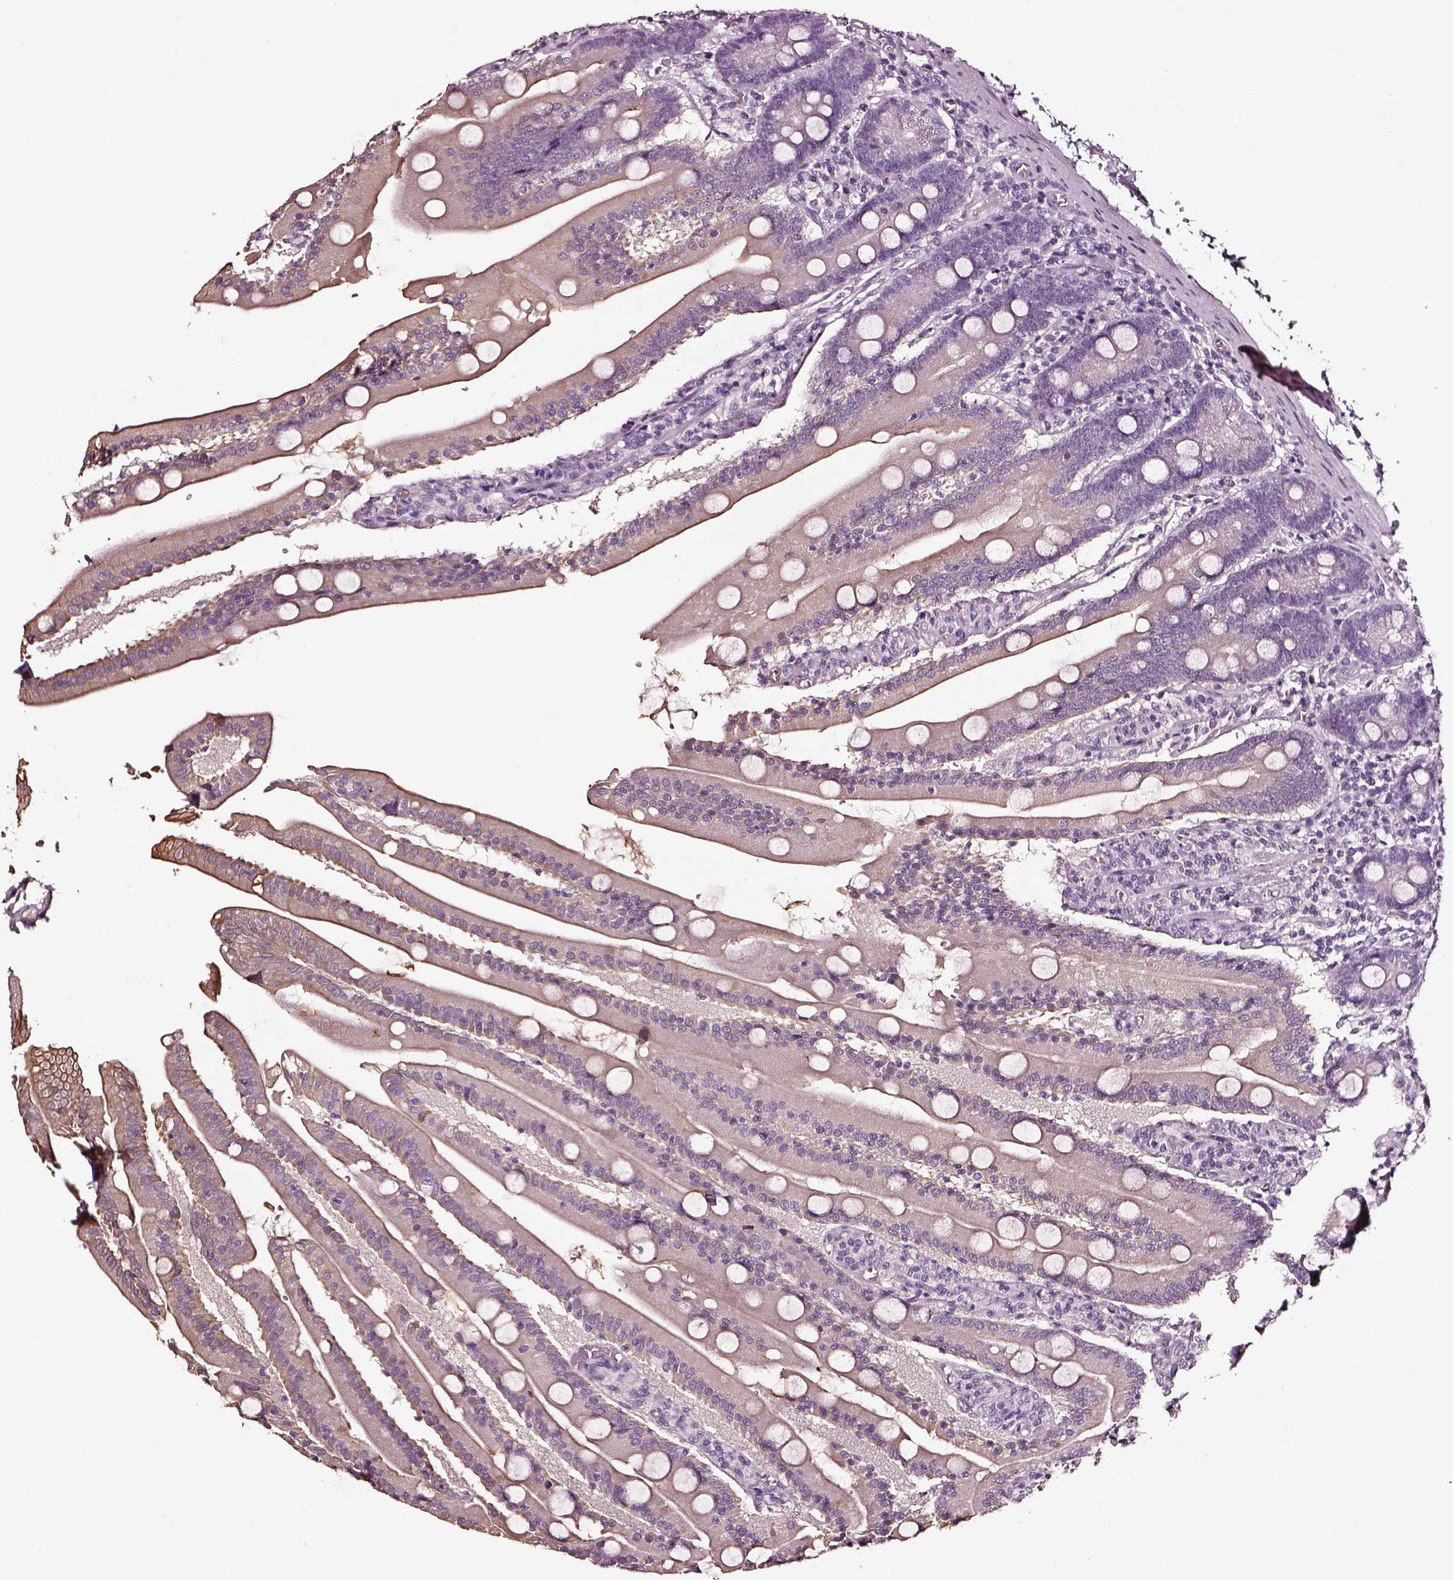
{"staining": {"intensity": "weak", "quantity": "25%-75%", "location": "cytoplasmic/membranous"}, "tissue": "small intestine", "cell_type": "Glandular cells", "image_type": "normal", "snomed": [{"axis": "morphology", "description": "Normal tissue, NOS"}, {"axis": "topography", "description": "Small intestine"}], "caption": "Weak cytoplasmic/membranous protein expression is seen in approximately 25%-75% of glandular cells in small intestine. Nuclei are stained in blue.", "gene": "AADAT", "patient": {"sex": "male", "age": 37}}